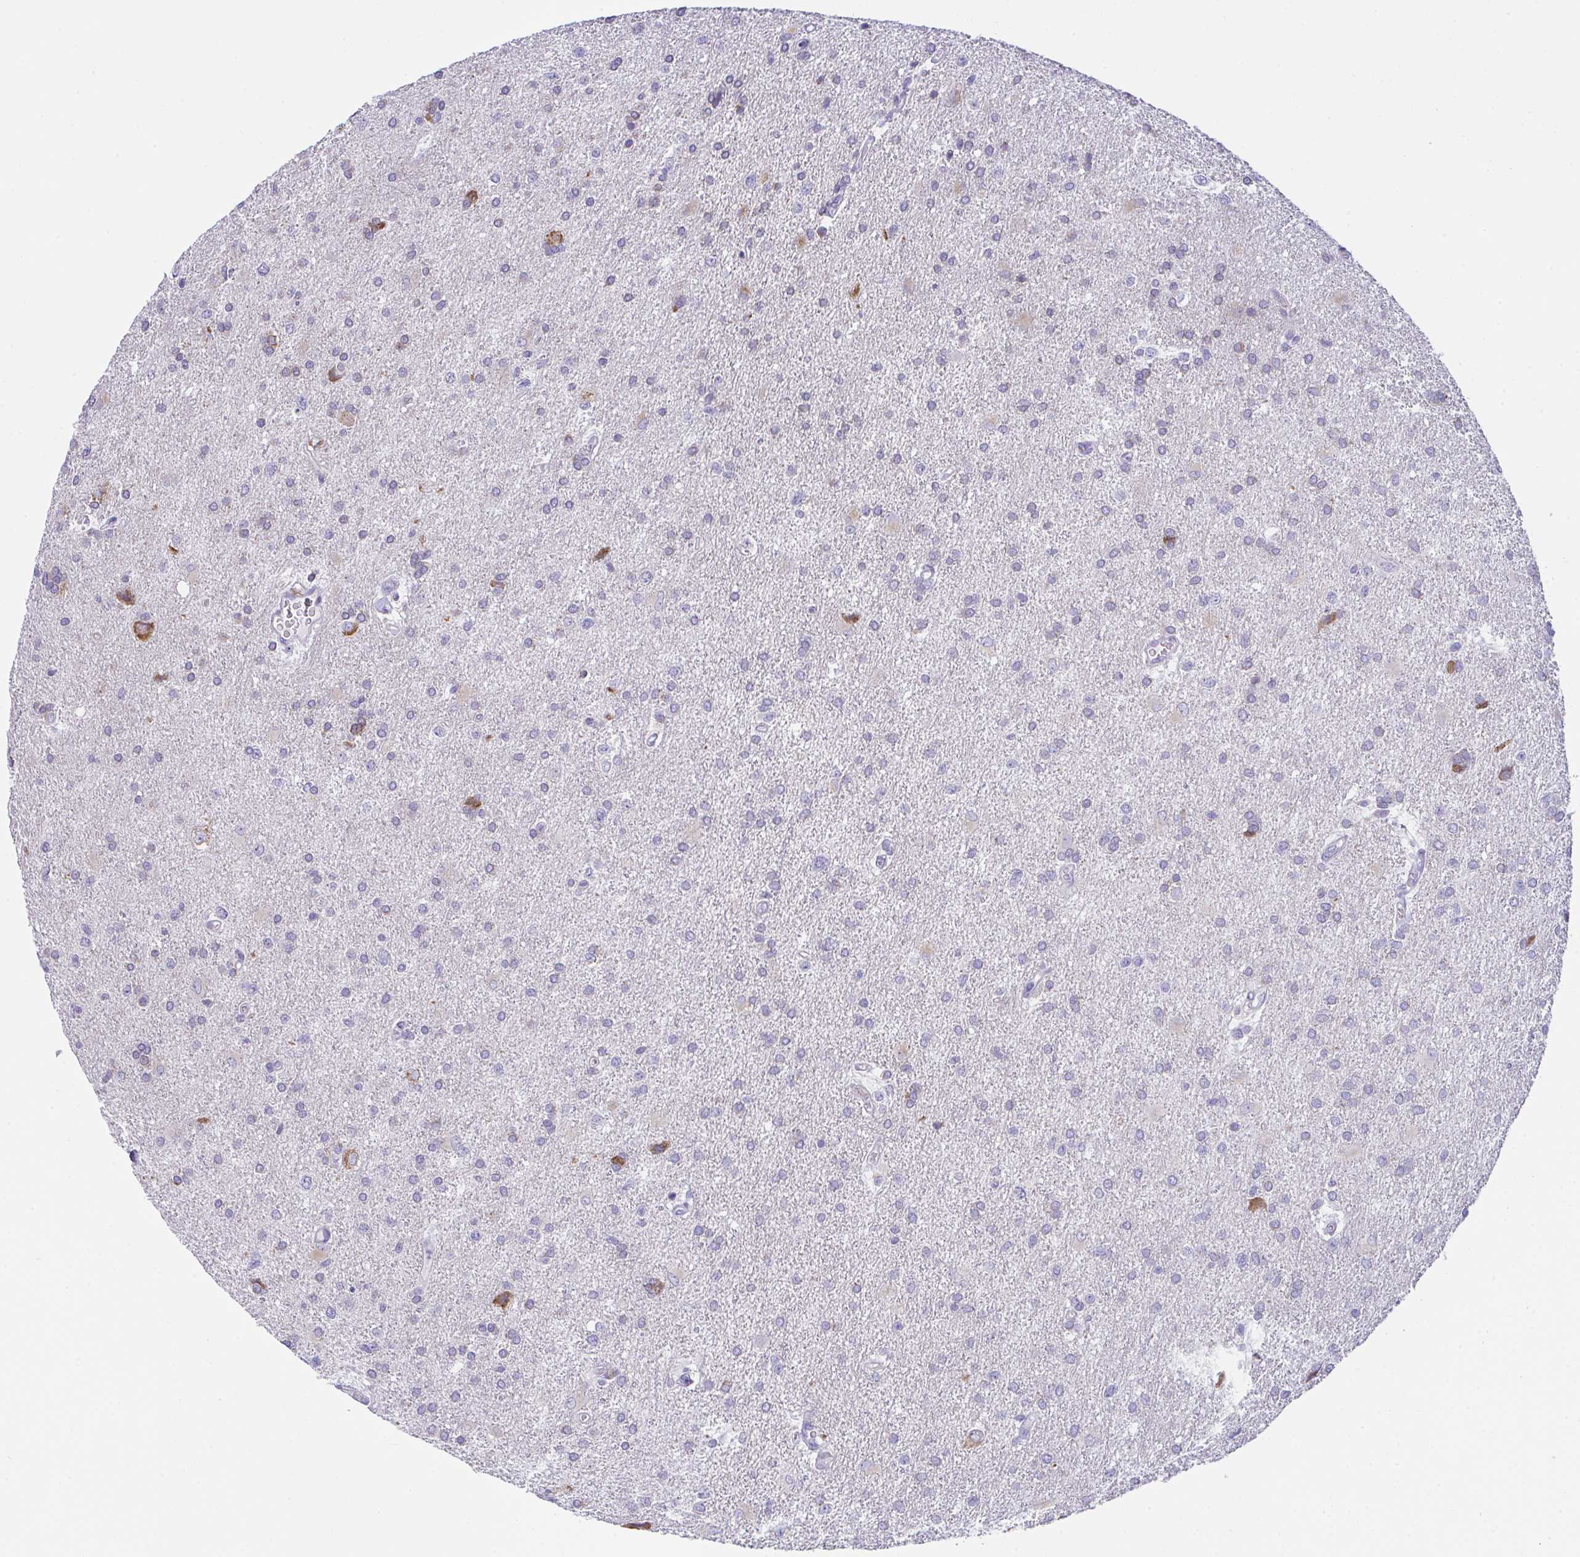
{"staining": {"intensity": "negative", "quantity": "none", "location": "none"}, "tissue": "glioma", "cell_type": "Tumor cells", "image_type": "cancer", "snomed": [{"axis": "morphology", "description": "Glioma, malignant, High grade"}, {"axis": "topography", "description": "Brain"}], "caption": "An immunohistochemistry image of glioma is shown. There is no staining in tumor cells of glioma.", "gene": "MIA3", "patient": {"sex": "male", "age": 68}}